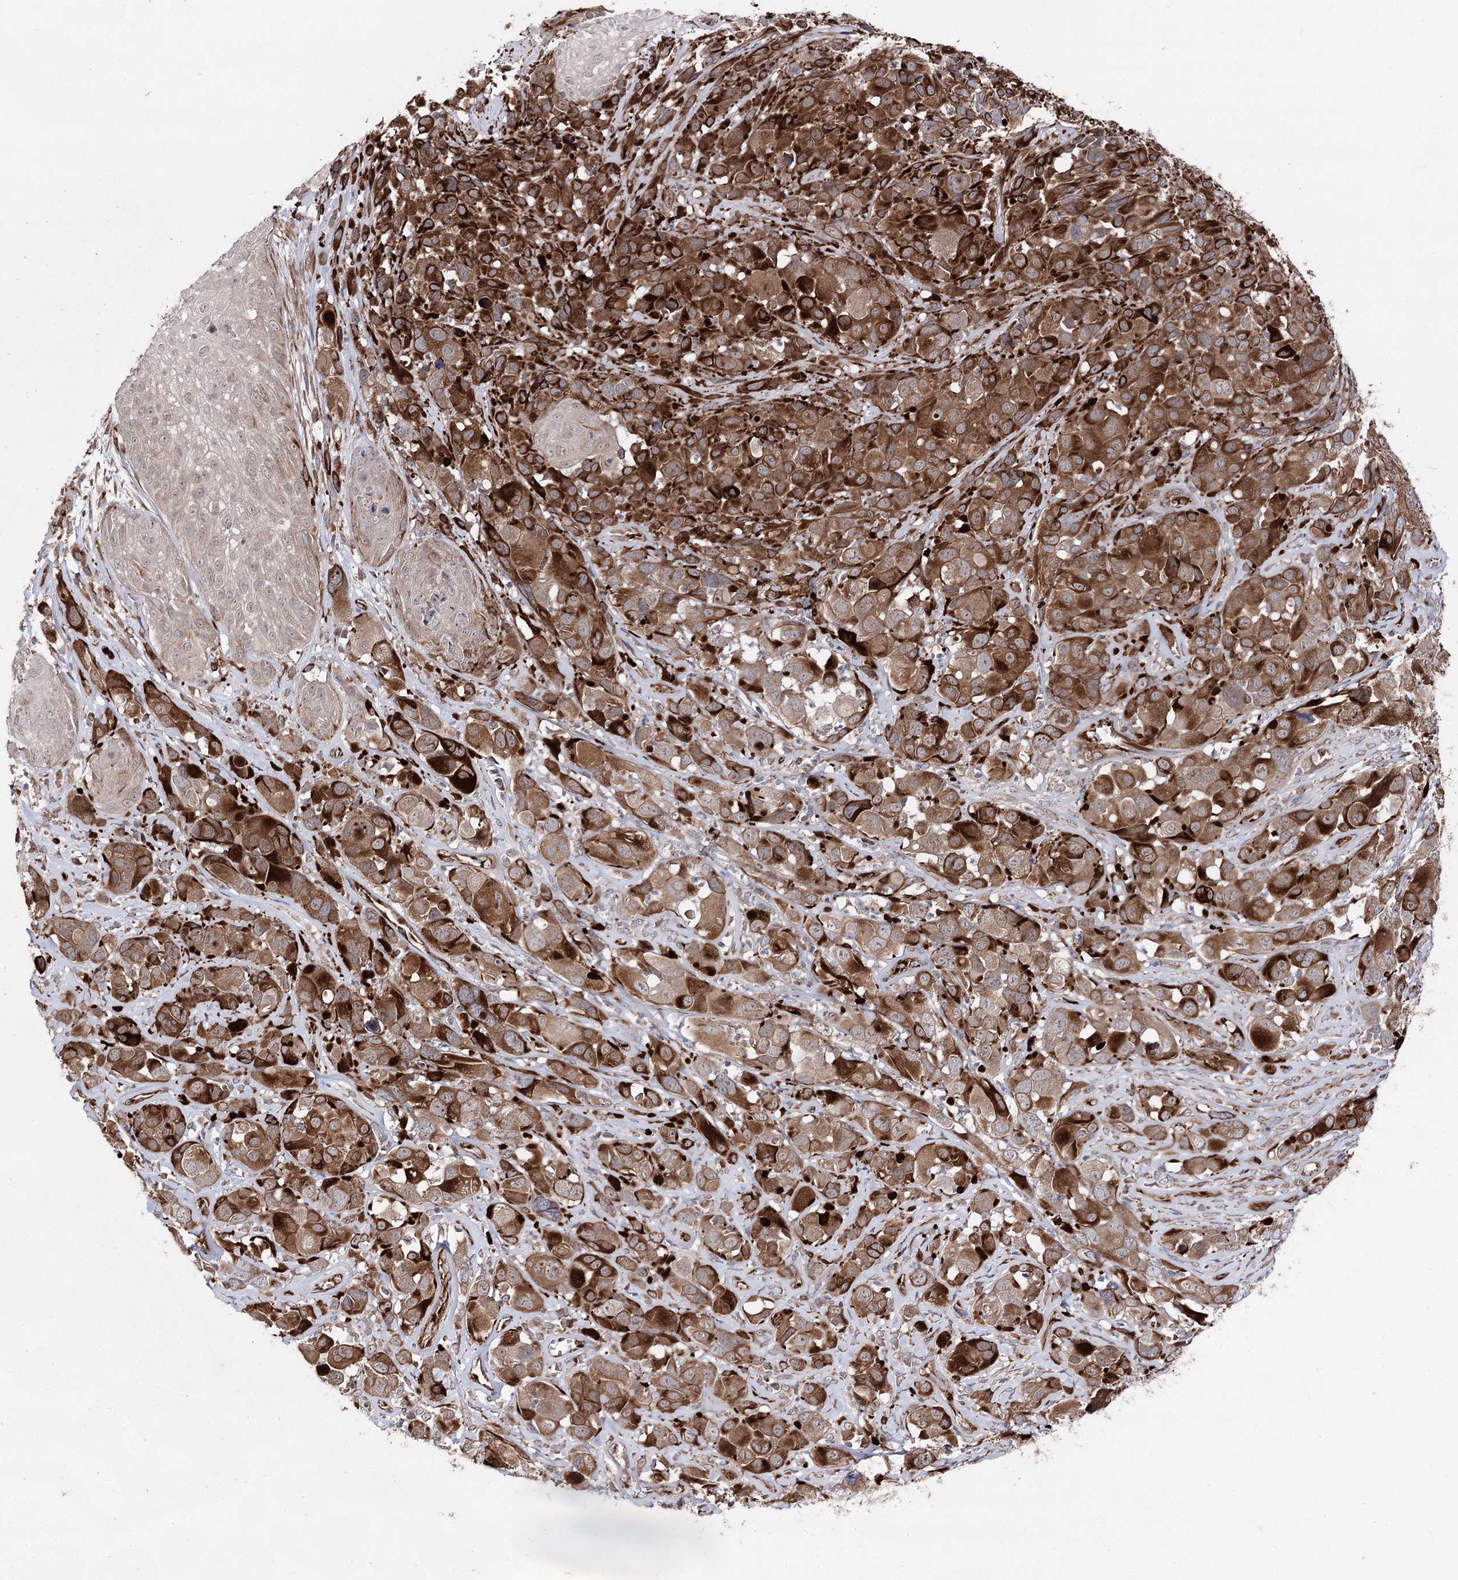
{"staining": {"intensity": "strong", "quantity": "25%-75%", "location": "cytoplasmic/membranous"}, "tissue": "melanoma", "cell_type": "Tumor cells", "image_type": "cancer", "snomed": [{"axis": "morphology", "description": "Malignant melanoma, NOS"}, {"axis": "topography", "description": "Skin of trunk"}], "caption": "A histopathology image of malignant melanoma stained for a protein reveals strong cytoplasmic/membranous brown staining in tumor cells. The protein is shown in brown color, while the nuclei are stained blue.", "gene": "MIB1", "patient": {"sex": "male", "age": 71}}